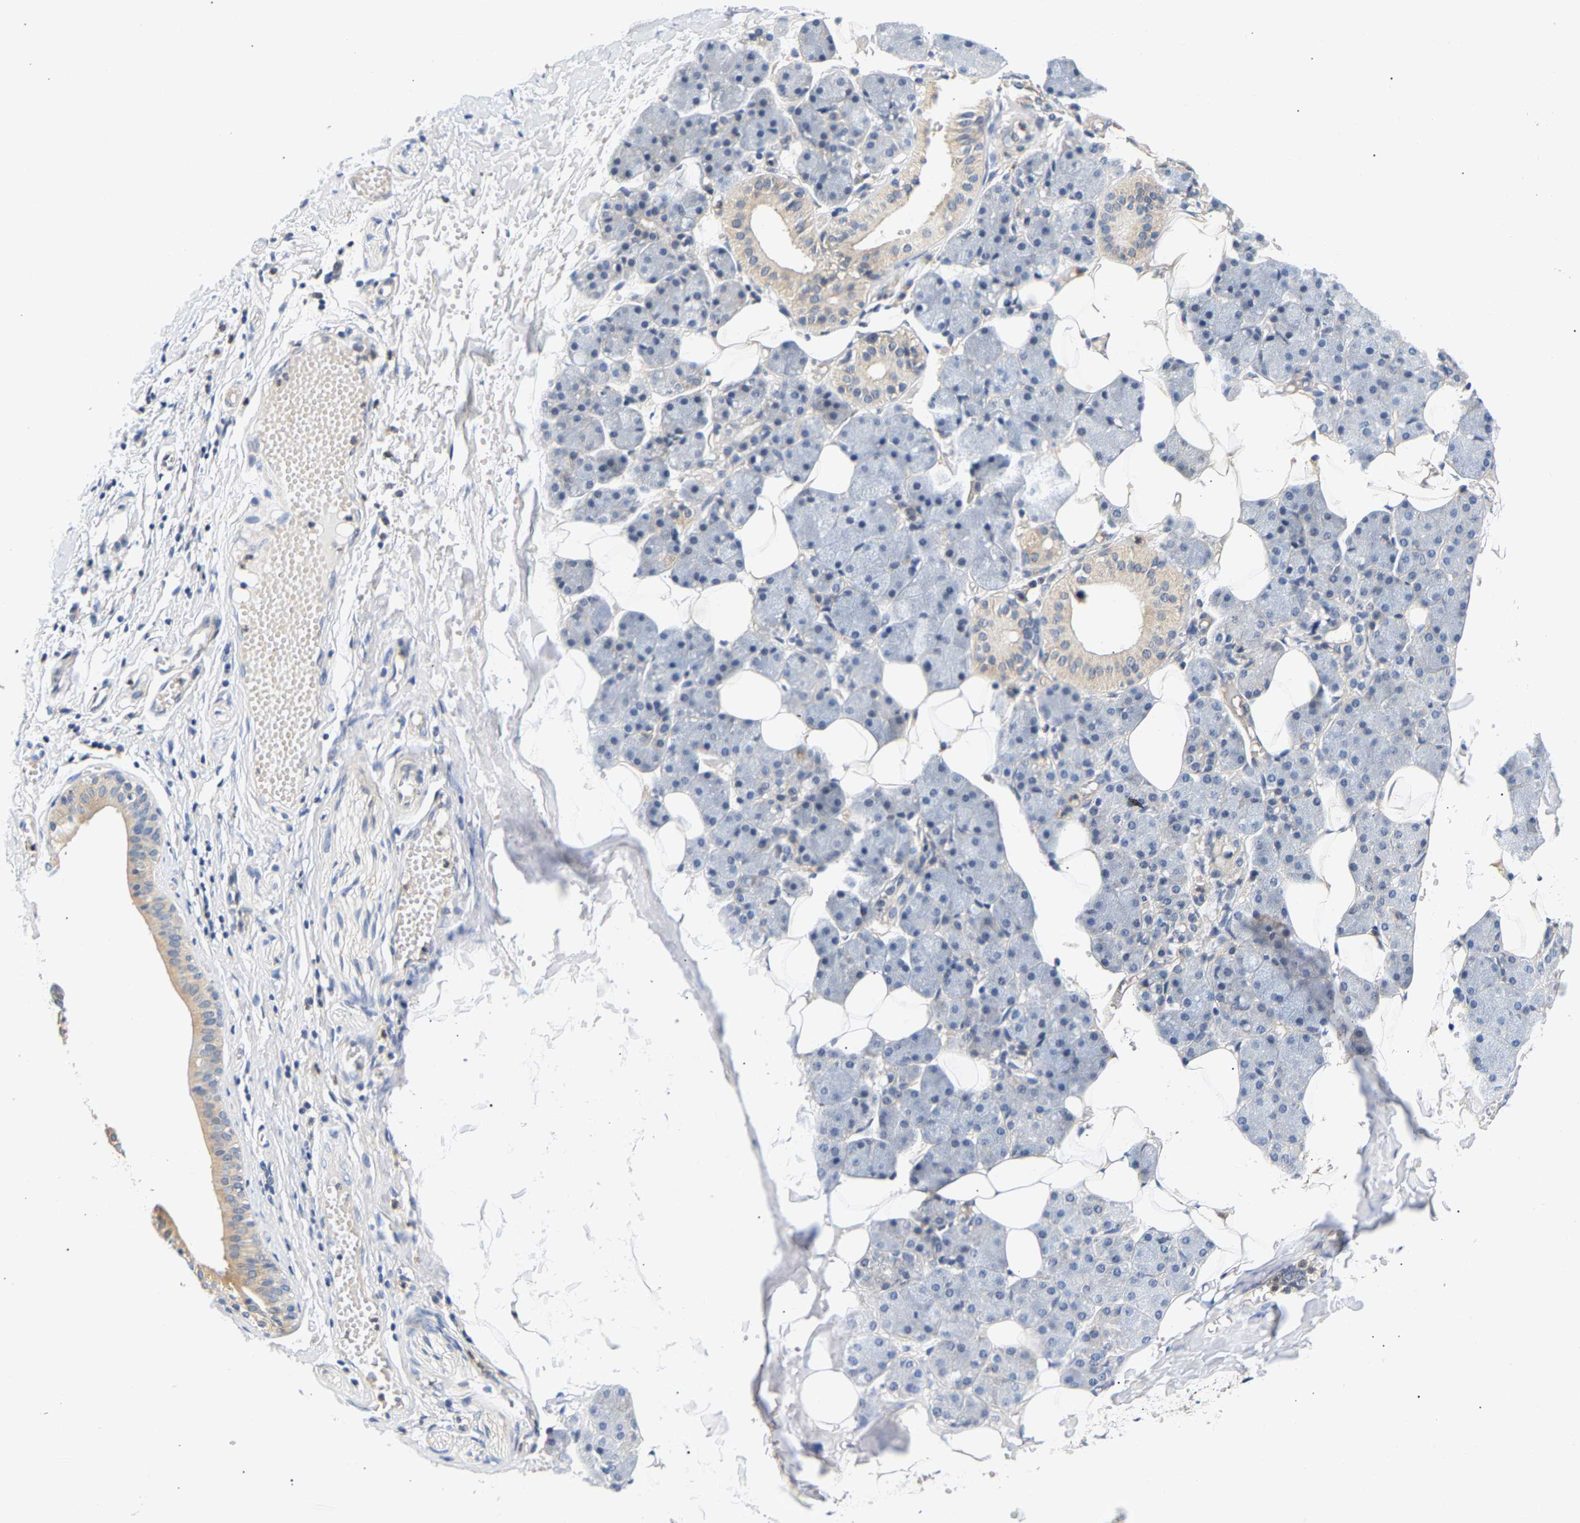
{"staining": {"intensity": "weak", "quantity": "<25%", "location": "cytoplasmic/membranous"}, "tissue": "salivary gland", "cell_type": "Glandular cells", "image_type": "normal", "snomed": [{"axis": "morphology", "description": "Normal tissue, NOS"}, {"axis": "topography", "description": "Salivary gland"}], "caption": "Salivary gland was stained to show a protein in brown. There is no significant positivity in glandular cells. (DAB (3,3'-diaminobenzidine) IHC visualized using brightfield microscopy, high magnification).", "gene": "PPID", "patient": {"sex": "female", "age": 33}}